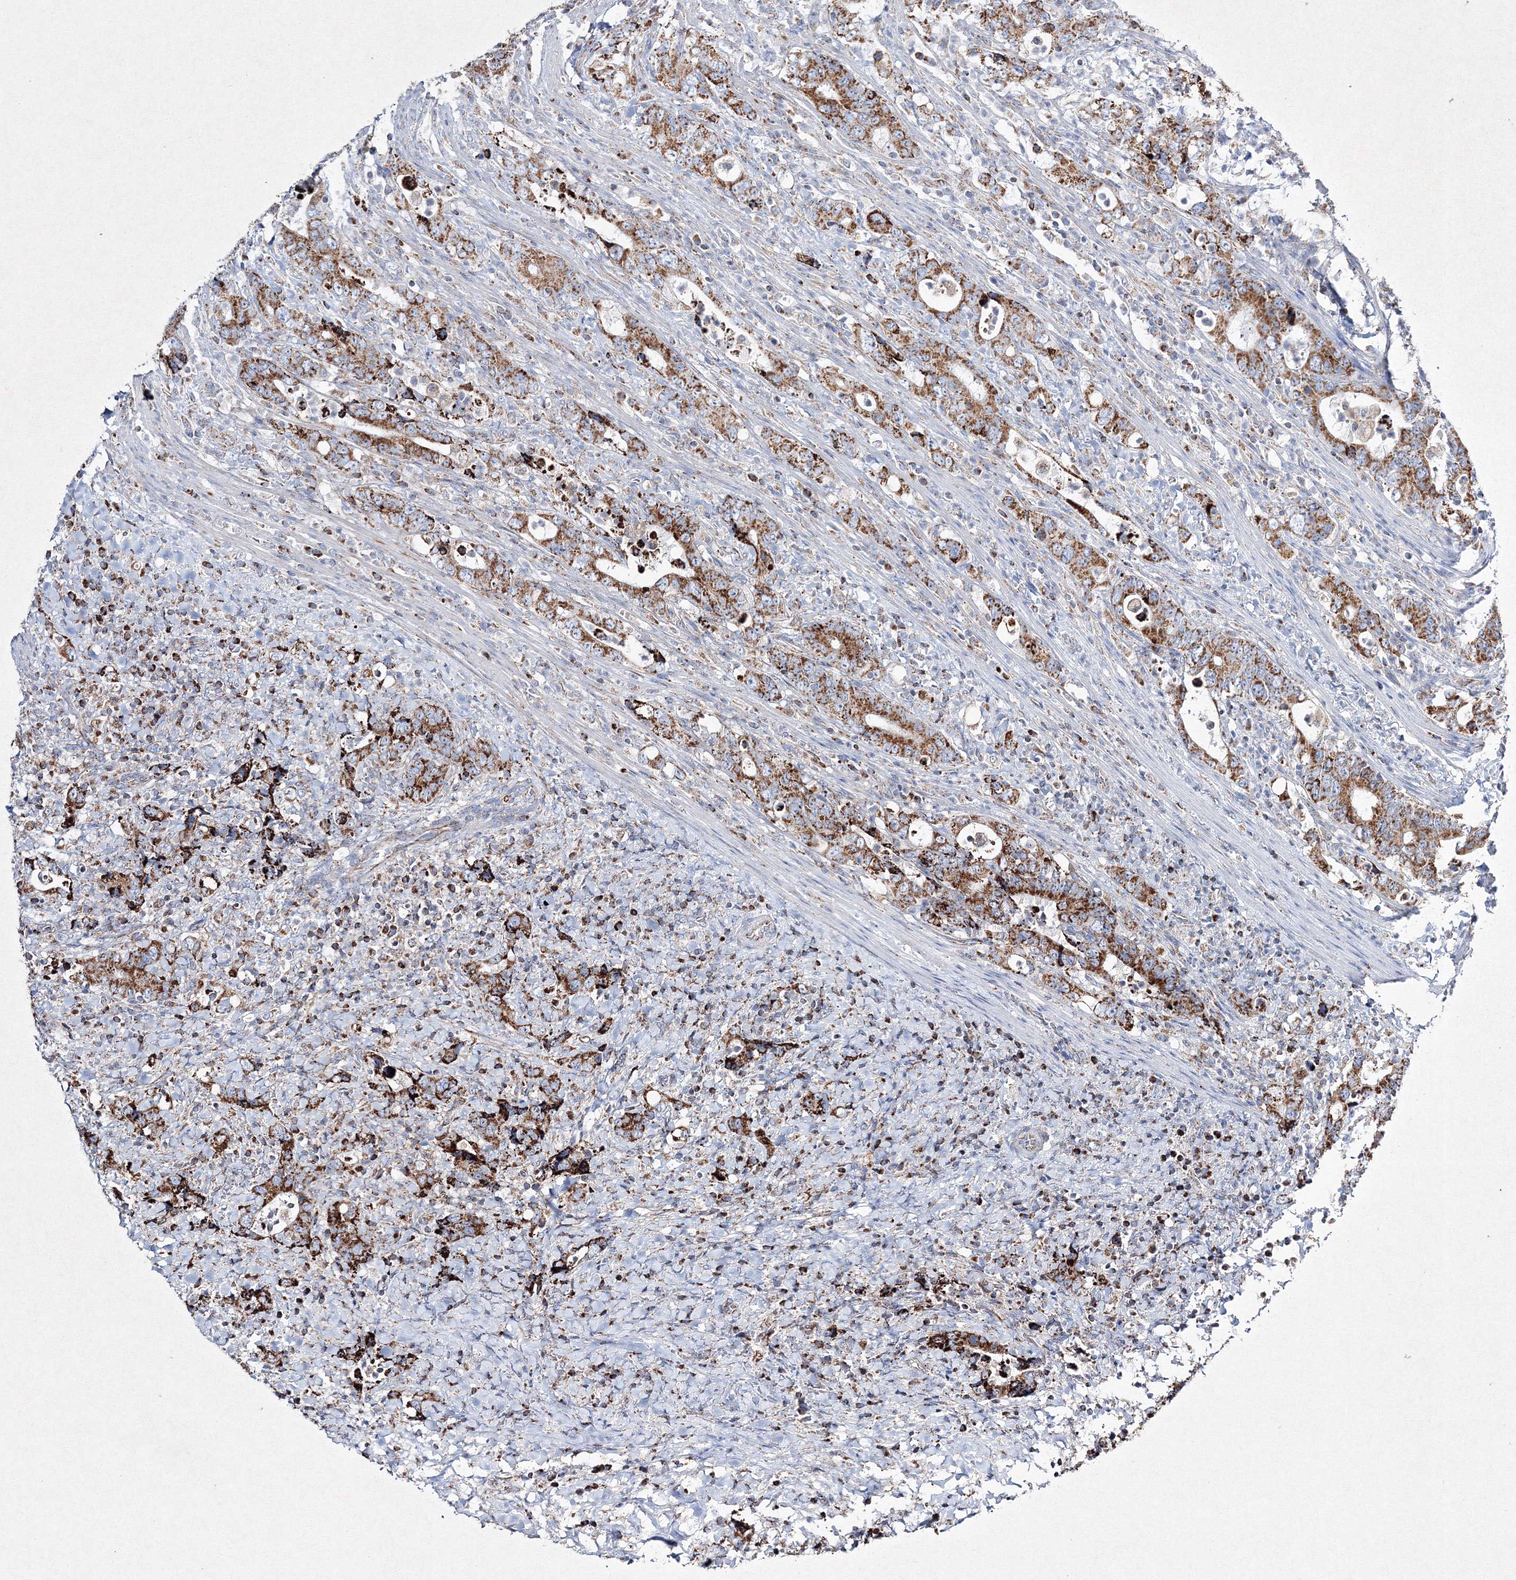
{"staining": {"intensity": "strong", "quantity": ">75%", "location": "cytoplasmic/membranous"}, "tissue": "colorectal cancer", "cell_type": "Tumor cells", "image_type": "cancer", "snomed": [{"axis": "morphology", "description": "Adenocarcinoma, NOS"}, {"axis": "topography", "description": "Colon"}], "caption": "Colorectal adenocarcinoma was stained to show a protein in brown. There is high levels of strong cytoplasmic/membranous expression in approximately >75% of tumor cells.", "gene": "IGSF9", "patient": {"sex": "female", "age": 75}}